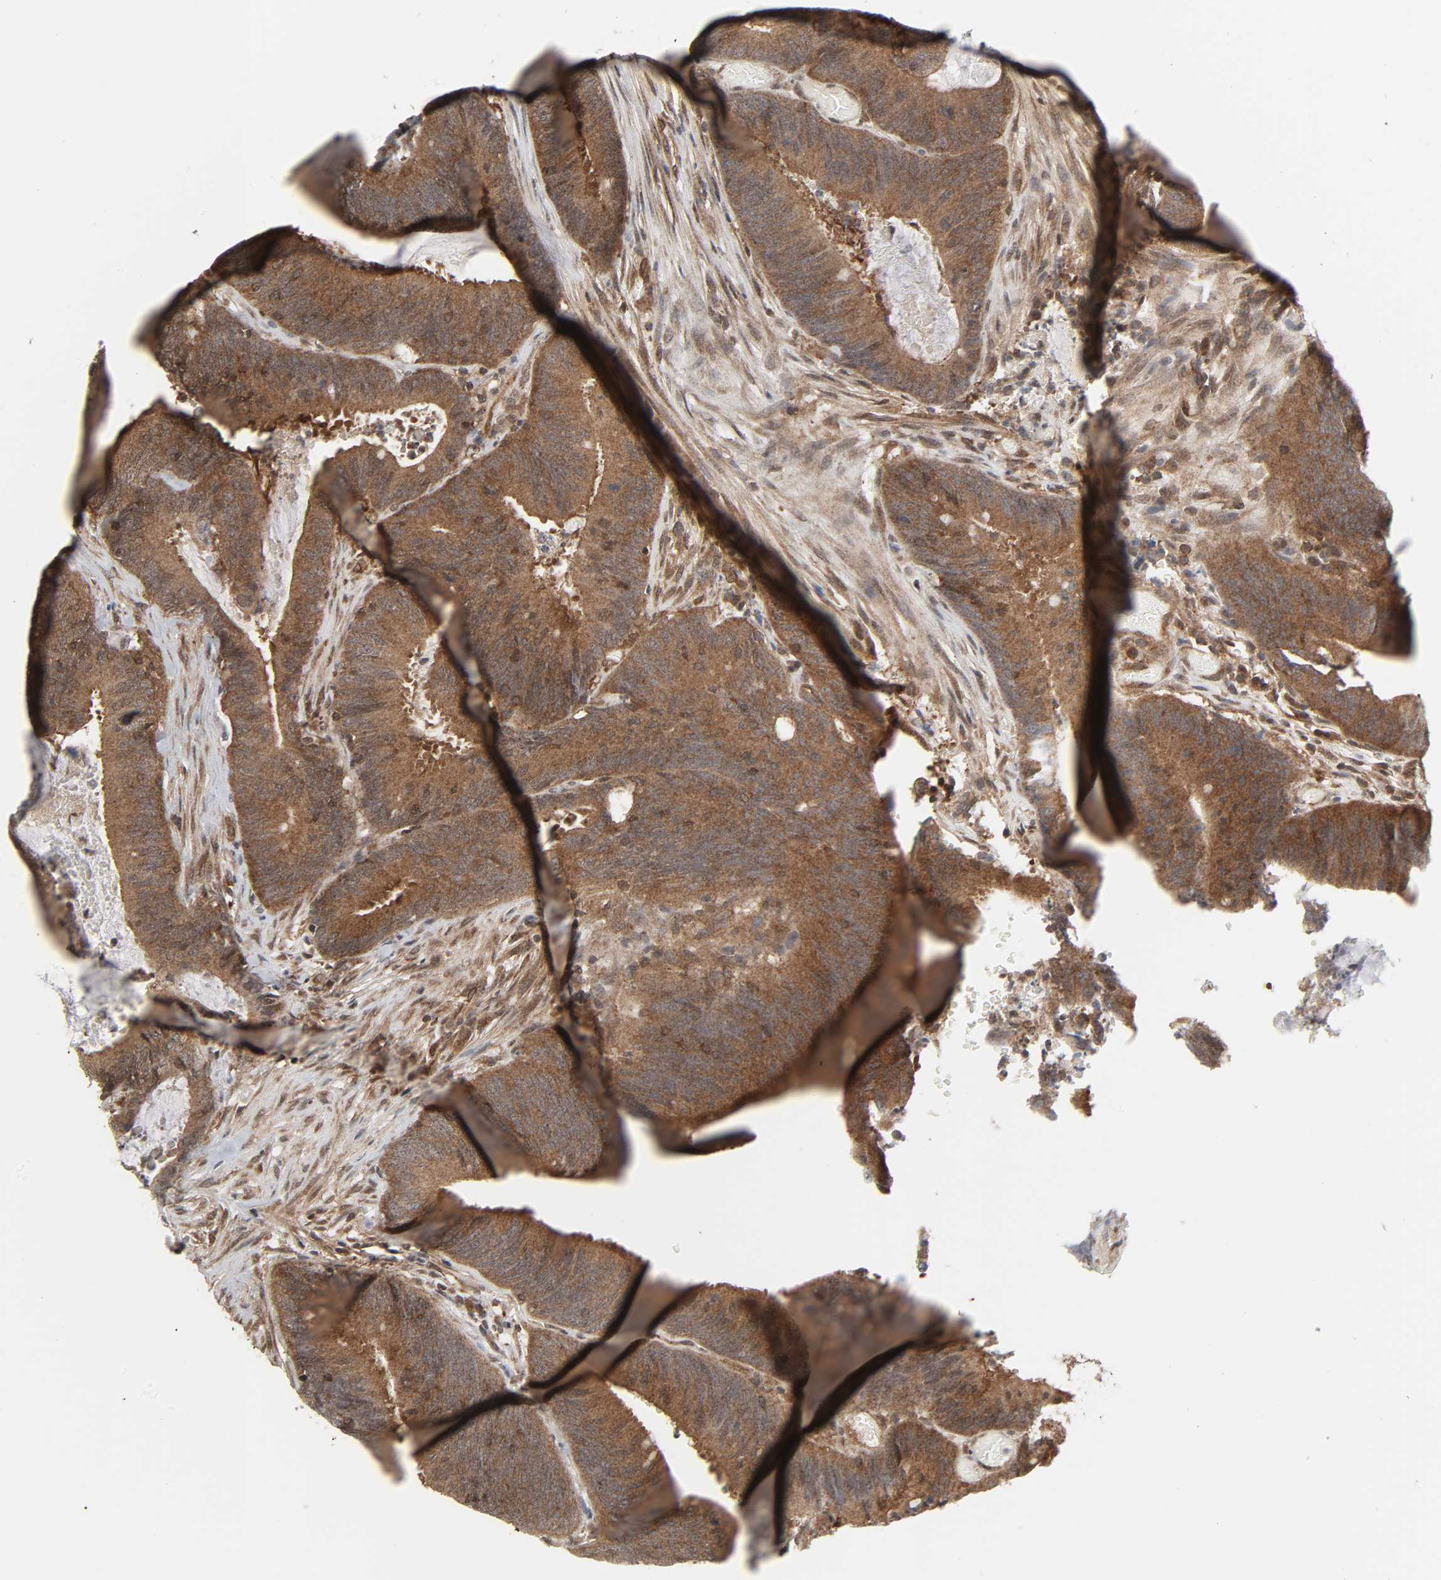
{"staining": {"intensity": "moderate", "quantity": ">75%", "location": "cytoplasmic/membranous"}, "tissue": "colorectal cancer", "cell_type": "Tumor cells", "image_type": "cancer", "snomed": [{"axis": "morphology", "description": "Adenocarcinoma, NOS"}, {"axis": "topography", "description": "Rectum"}], "caption": "High-magnification brightfield microscopy of colorectal cancer stained with DAB (3,3'-diaminobenzidine) (brown) and counterstained with hematoxylin (blue). tumor cells exhibit moderate cytoplasmic/membranous expression is identified in about>75% of cells.", "gene": "GSK3A", "patient": {"sex": "female", "age": 66}}